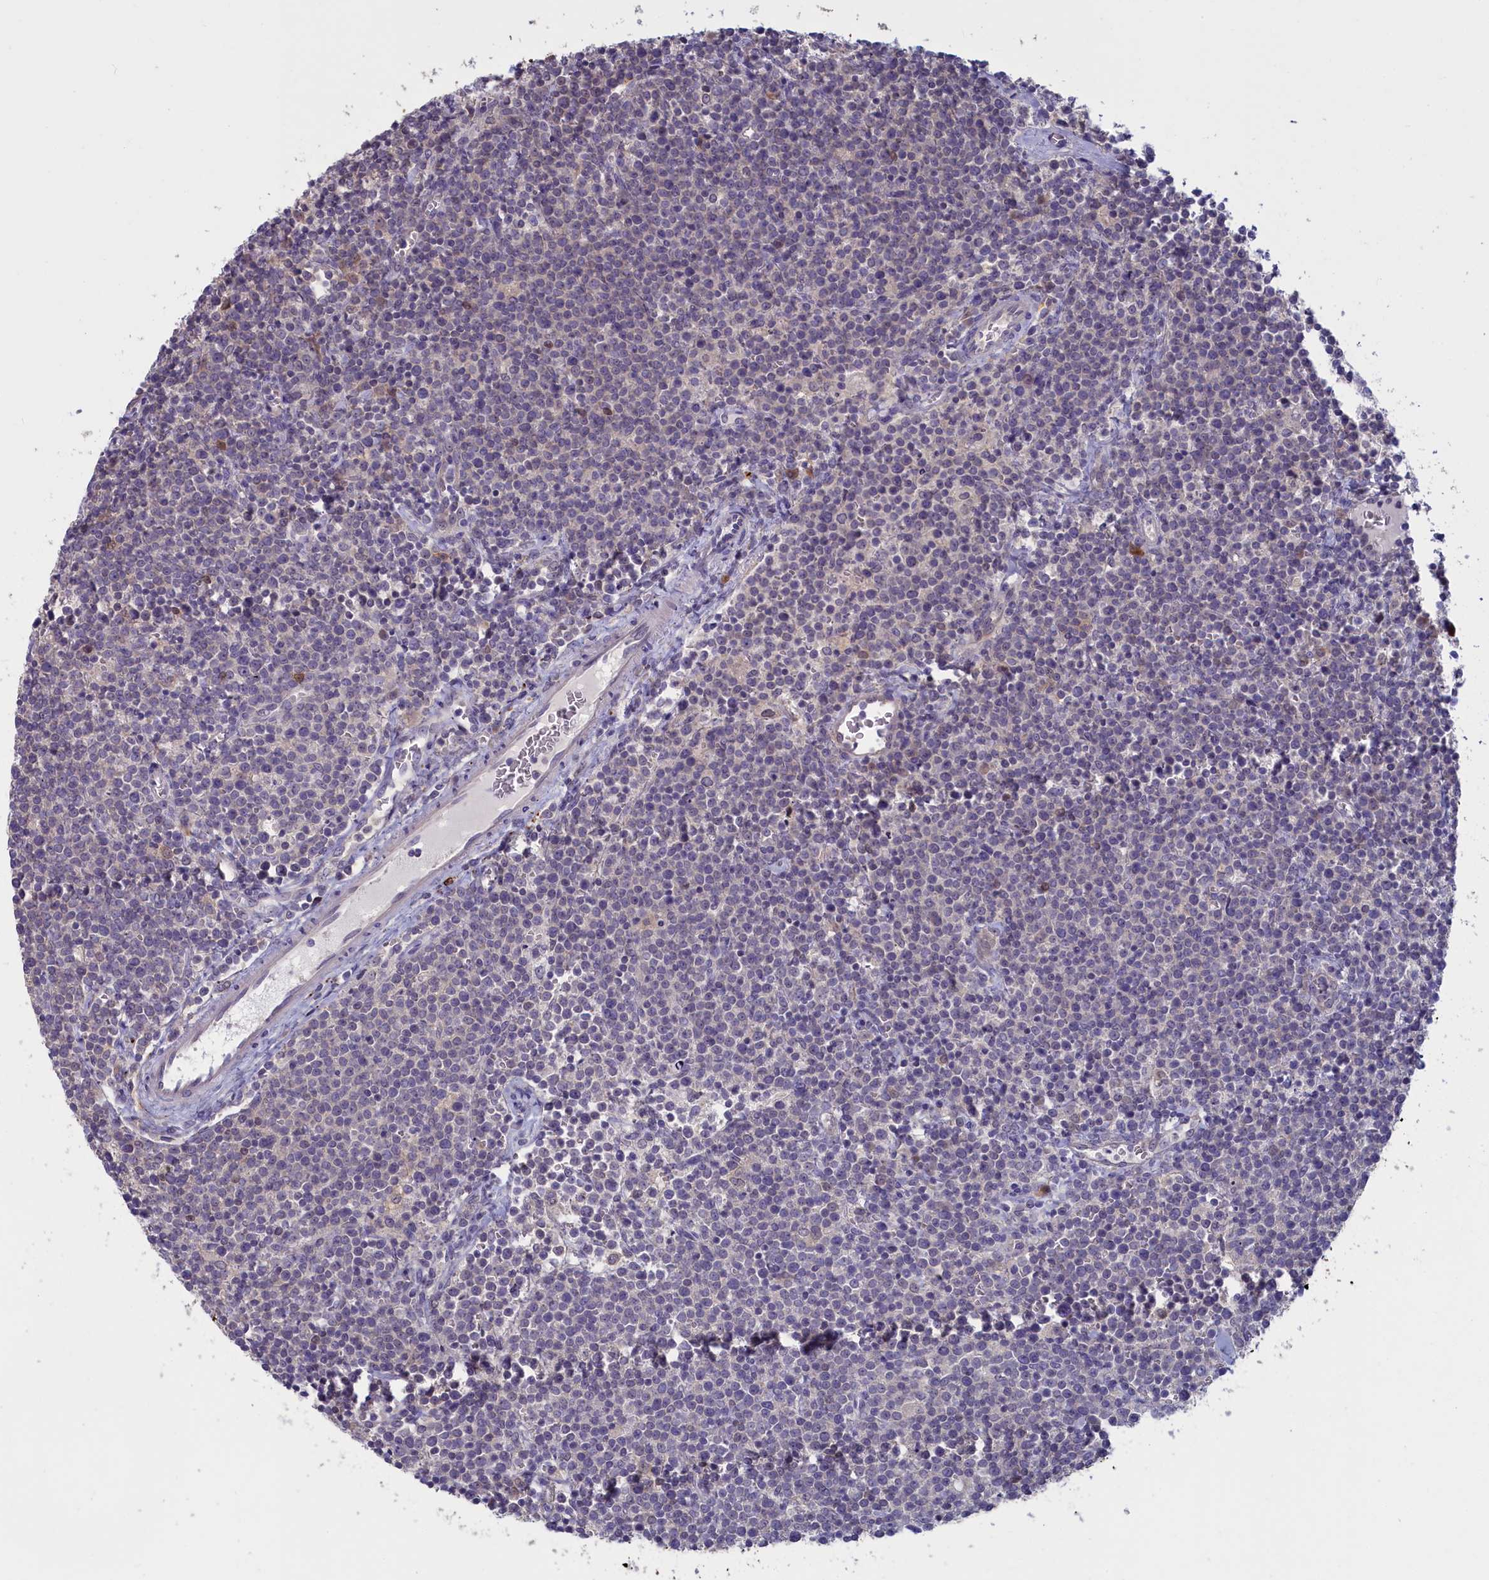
{"staining": {"intensity": "negative", "quantity": "none", "location": "none"}, "tissue": "lymphoma", "cell_type": "Tumor cells", "image_type": "cancer", "snomed": [{"axis": "morphology", "description": "Malignant lymphoma, non-Hodgkin's type, High grade"}, {"axis": "topography", "description": "Lymph node"}], "caption": "A high-resolution histopathology image shows immunohistochemistry staining of lymphoma, which displays no significant expression in tumor cells.", "gene": "UCHL3", "patient": {"sex": "male", "age": 61}}